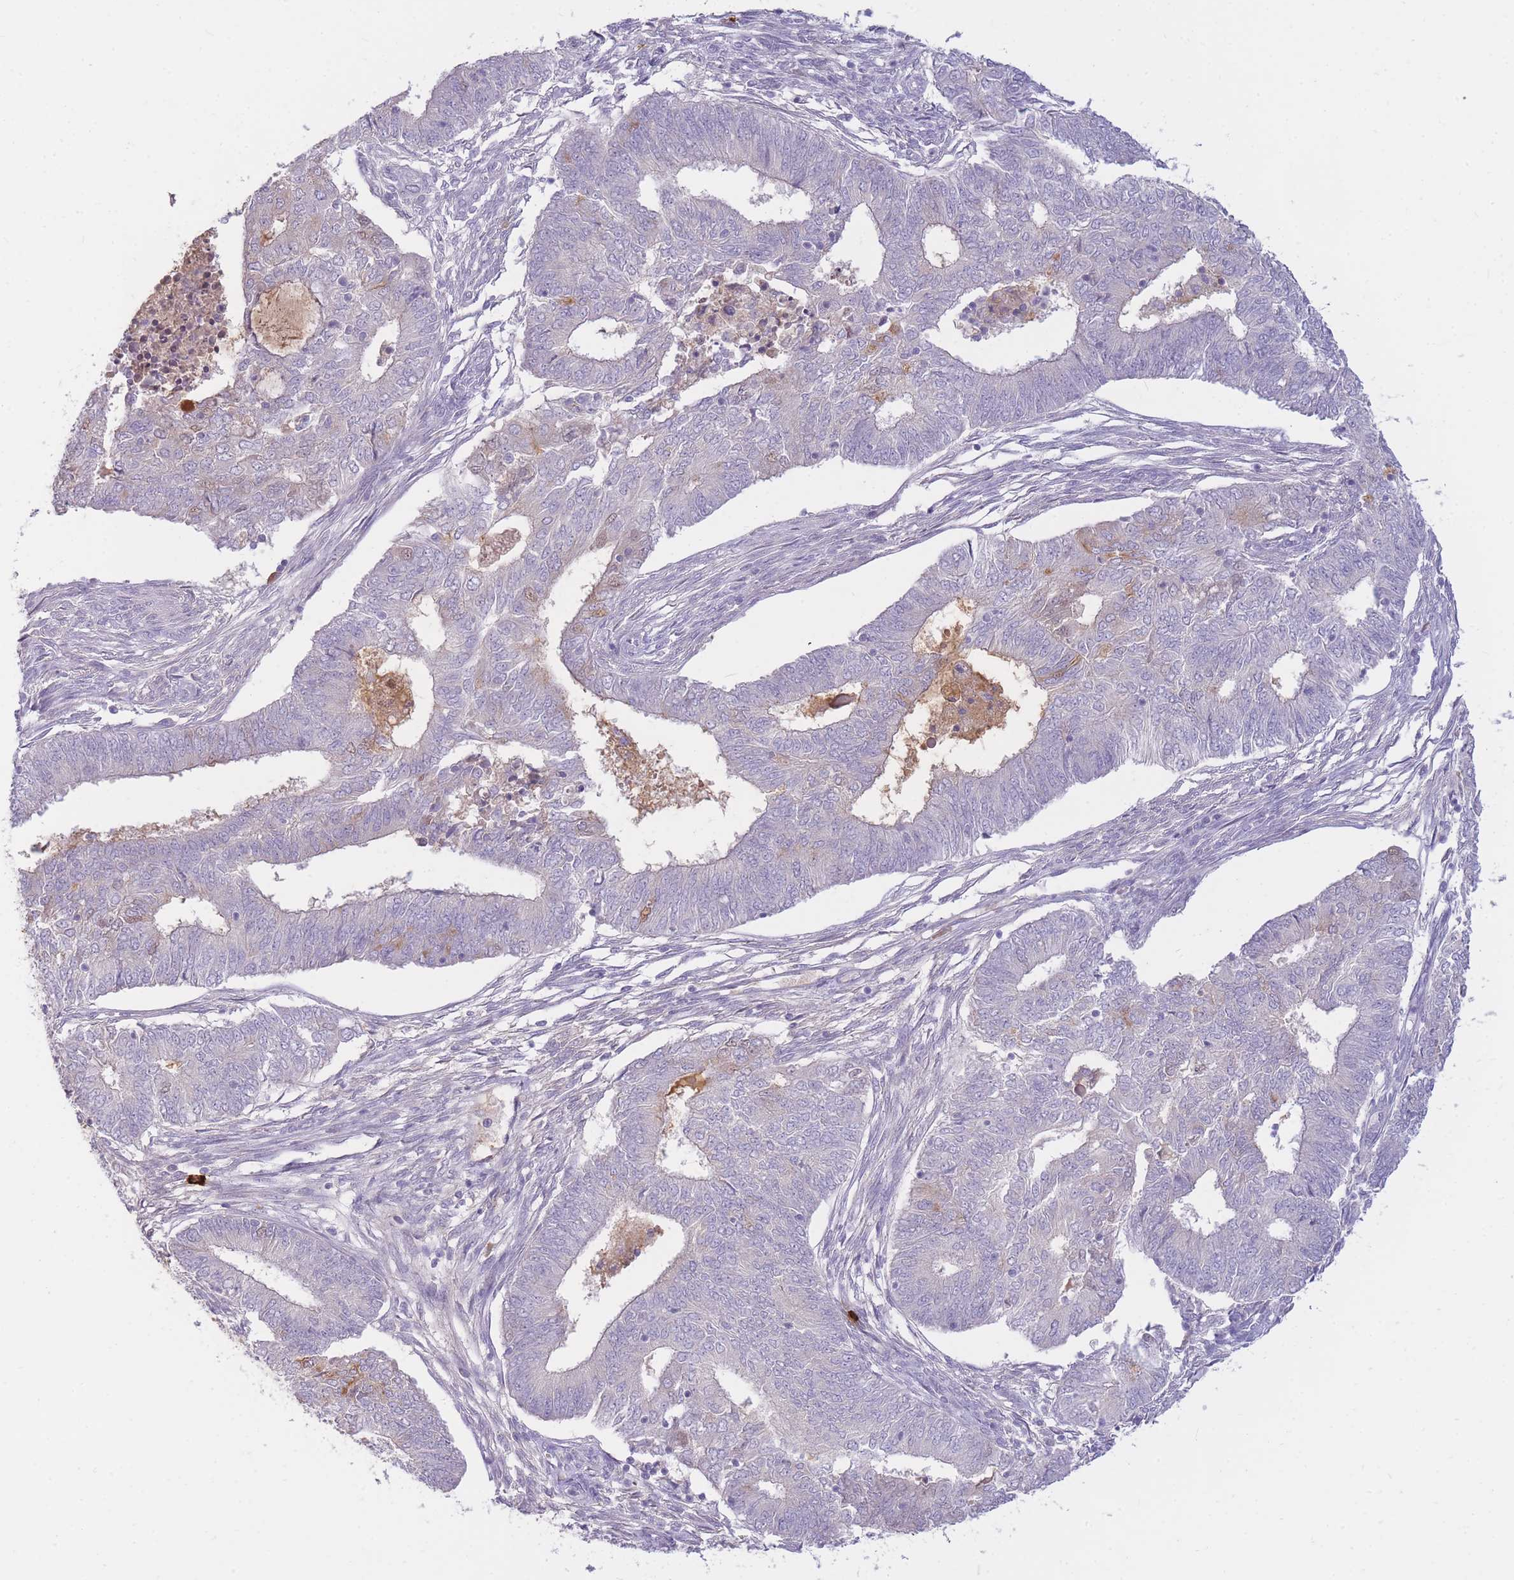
{"staining": {"intensity": "negative", "quantity": "none", "location": "none"}, "tissue": "endometrial cancer", "cell_type": "Tumor cells", "image_type": "cancer", "snomed": [{"axis": "morphology", "description": "Adenocarcinoma, NOS"}, {"axis": "topography", "description": "Endometrium"}], "caption": "High magnification brightfield microscopy of endometrial adenocarcinoma stained with DAB (3,3'-diaminobenzidine) (brown) and counterstained with hematoxylin (blue): tumor cells show no significant staining. (DAB (3,3'-diaminobenzidine) immunohistochemistry with hematoxylin counter stain).", "gene": "TPSD1", "patient": {"sex": "female", "age": 62}}